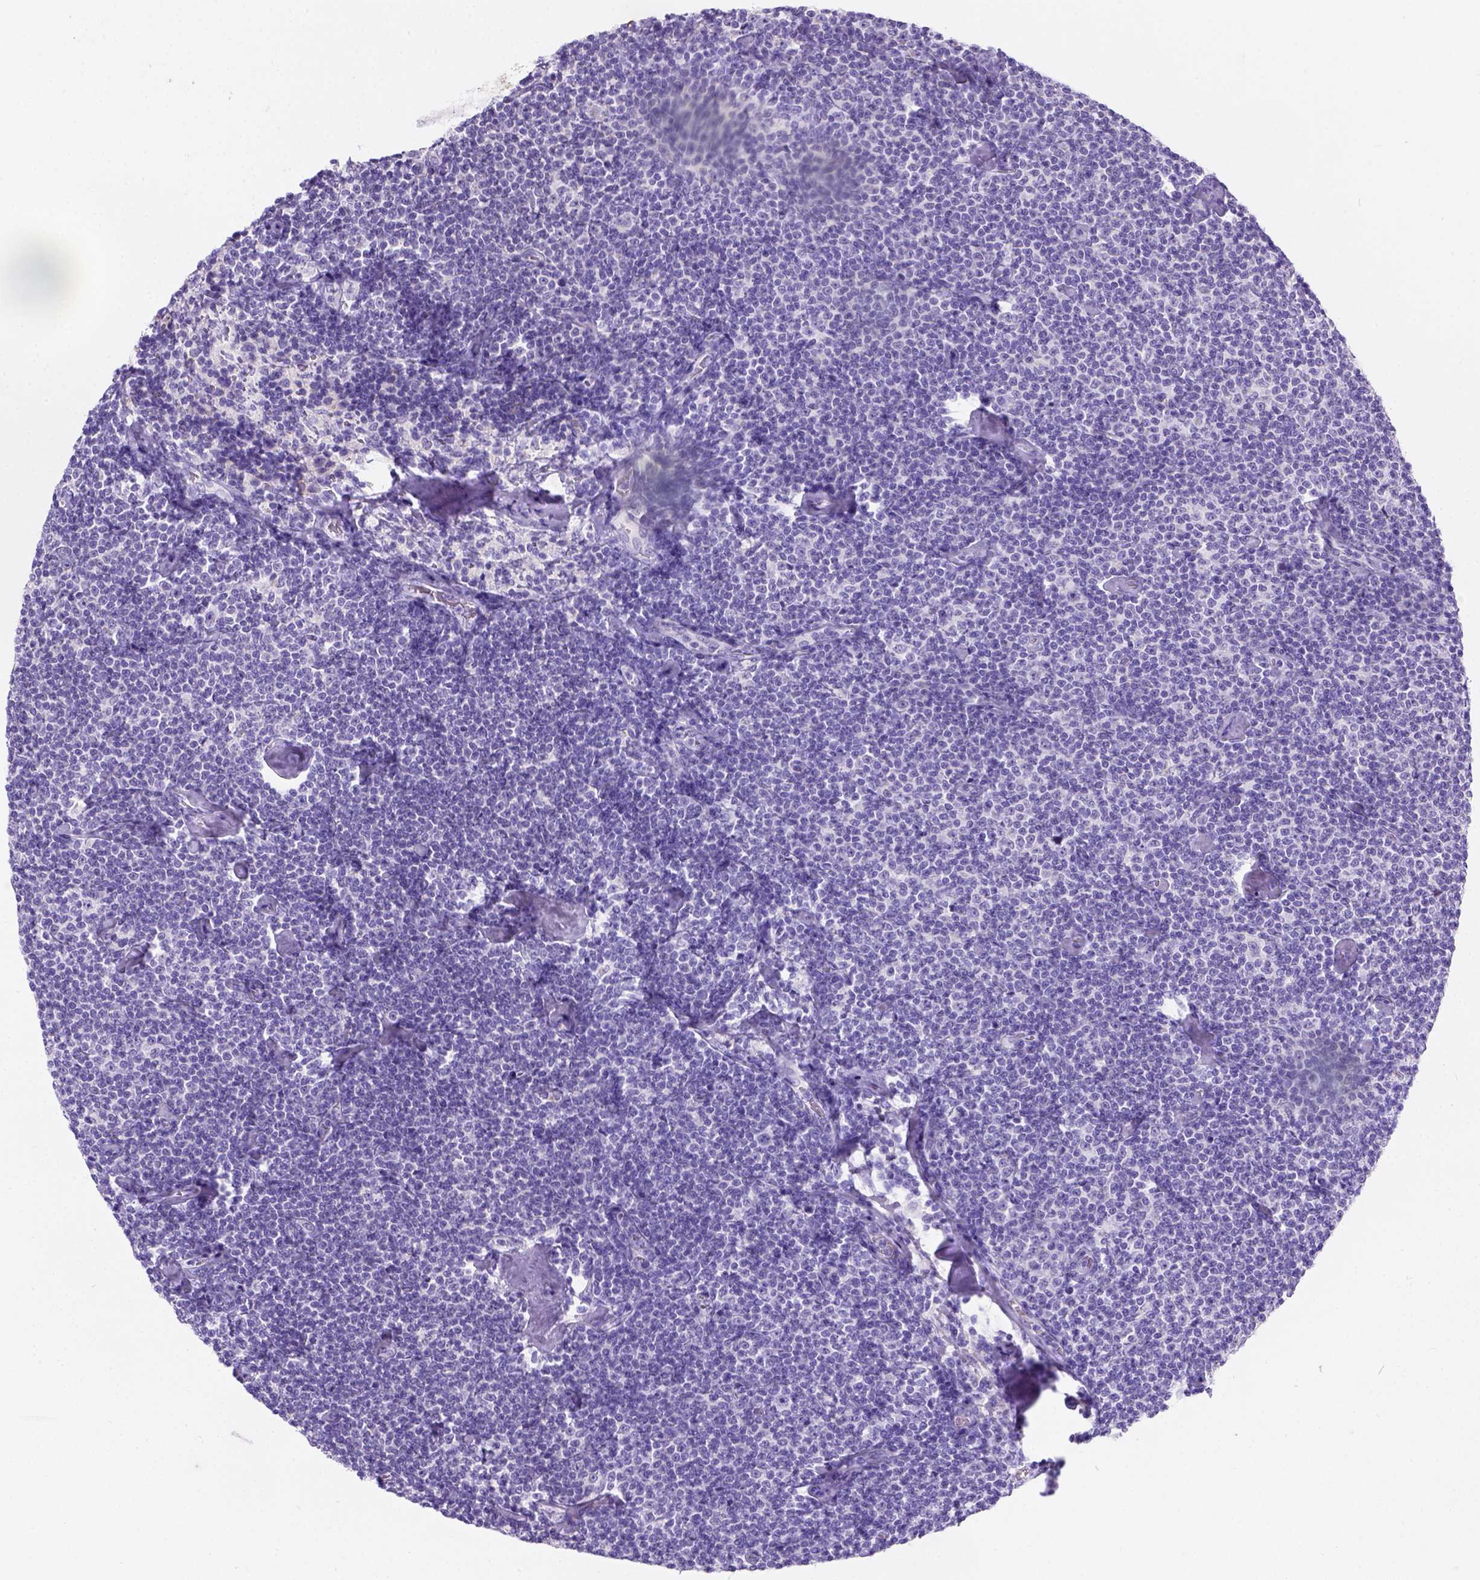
{"staining": {"intensity": "negative", "quantity": "none", "location": "none"}, "tissue": "lymphoma", "cell_type": "Tumor cells", "image_type": "cancer", "snomed": [{"axis": "morphology", "description": "Malignant lymphoma, non-Hodgkin's type, Low grade"}, {"axis": "topography", "description": "Lymph node"}], "caption": "DAB immunohistochemical staining of lymphoma reveals no significant expression in tumor cells.", "gene": "PHF7", "patient": {"sex": "male", "age": 81}}